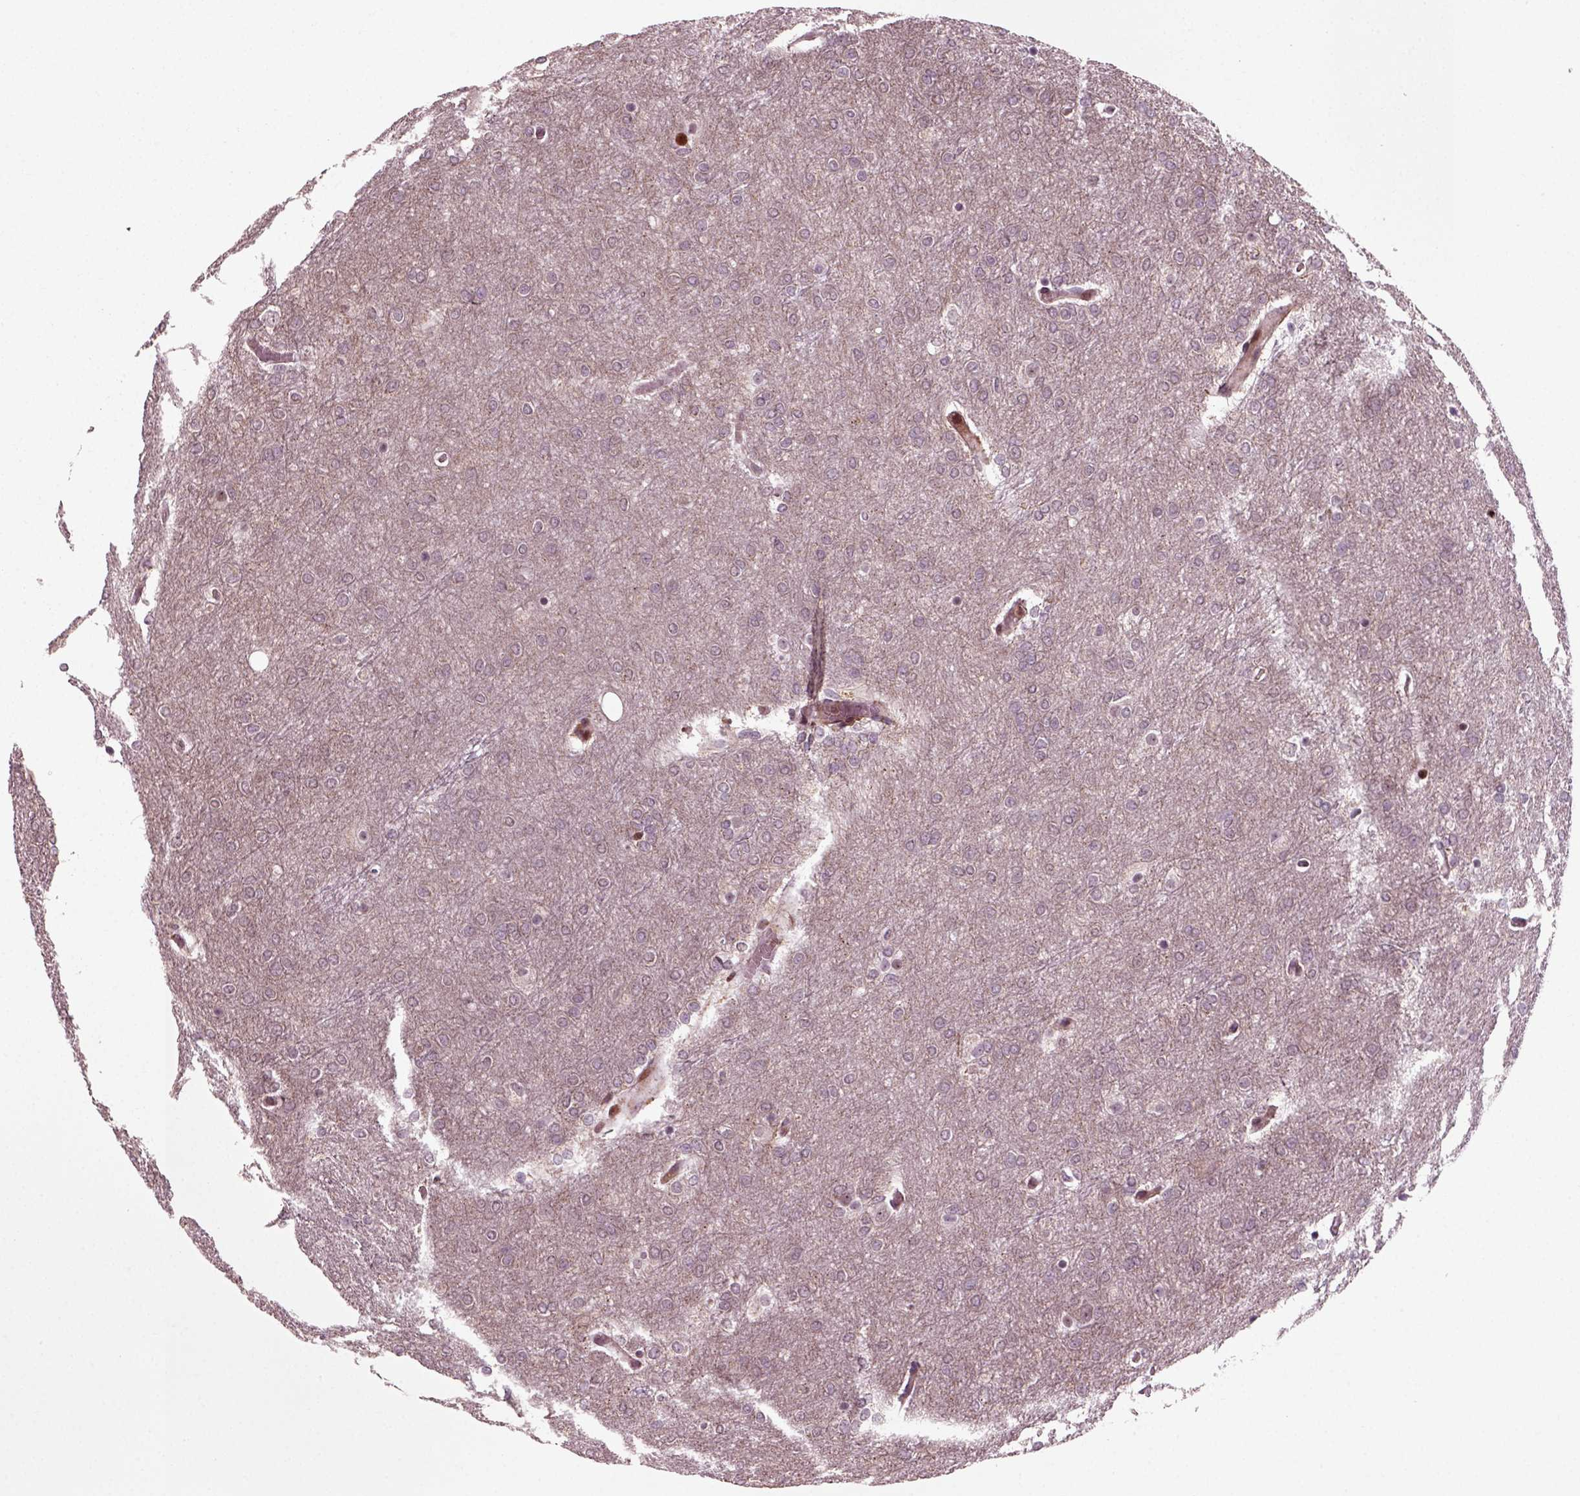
{"staining": {"intensity": "negative", "quantity": "none", "location": "none"}, "tissue": "glioma", "cell_type": "Tumor cells", "image_type": "cancer", "snomed": [{"axis": "morphology", "description": "Glioma, malignant, High grade"}, {"axis": "topography", "description": "Brain"}], "caption": "This micrograph is of glioma stained with immunohistochemistry to label a protein in brown with the nuclei are counter-stained blue. There is no expression in tumor cells.", "gene": "CDC14A", "patient": {"sex": "female", "age": 61}}